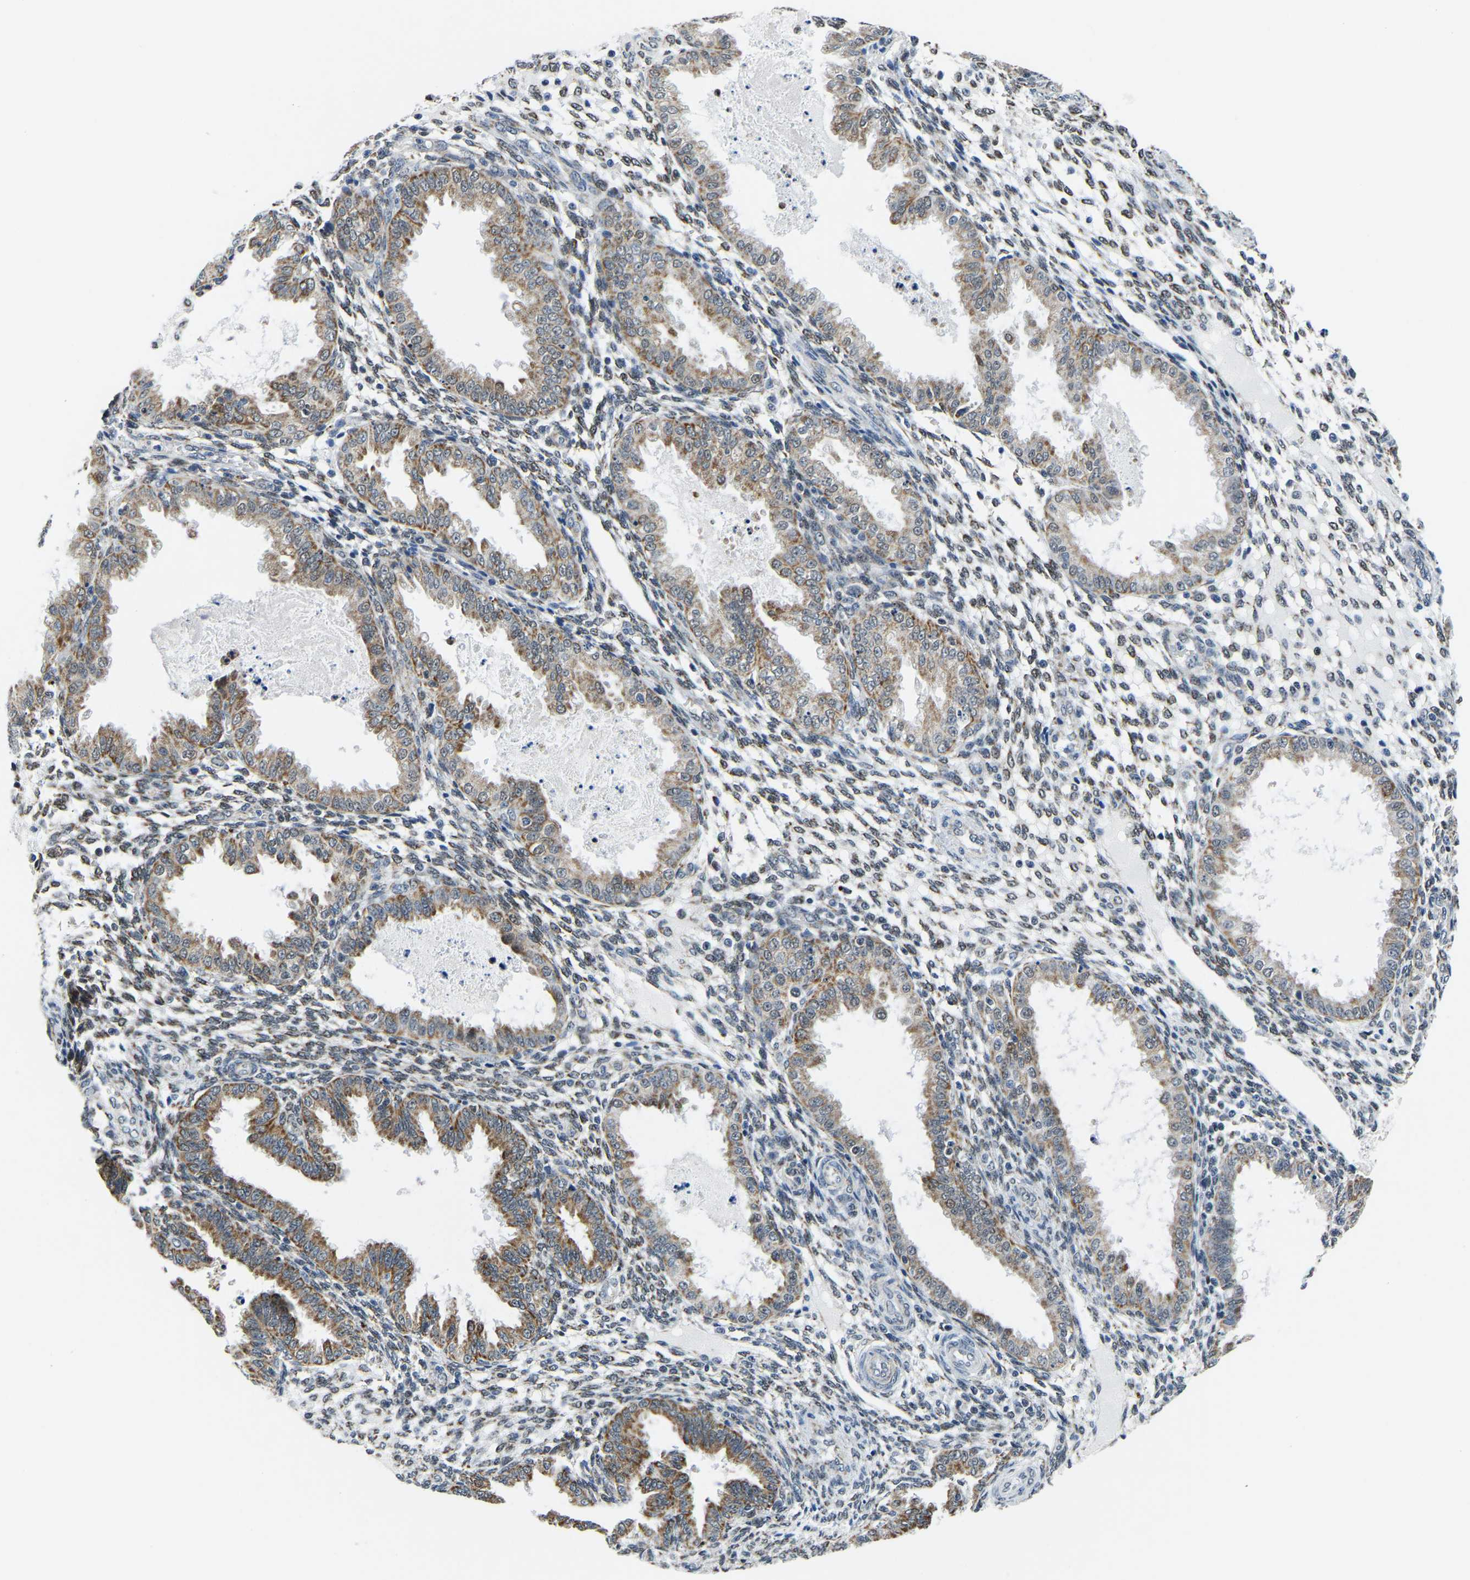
{"staining": {"intensity": "weak", "quantity": ">75%", "location": "cytoplasmic/membranous,nuclear"}, "tissue": "endometrium", "cell_type": "Cells in endometrial stroma", "image_type": "normal", "snomed": [{"axis": "morphology", "description": "Normal tissue, NOS"}, {"axis": "topography", "description": "Endometrium"}], "caption": "Protein staining of normal endometrium shows weak cytoplasmic/membranous,nuclear expression in about >75% of cells in endometrial stroma.", "gene": "BNIP3L", "patient": {"sex": "female", "age": 33}}